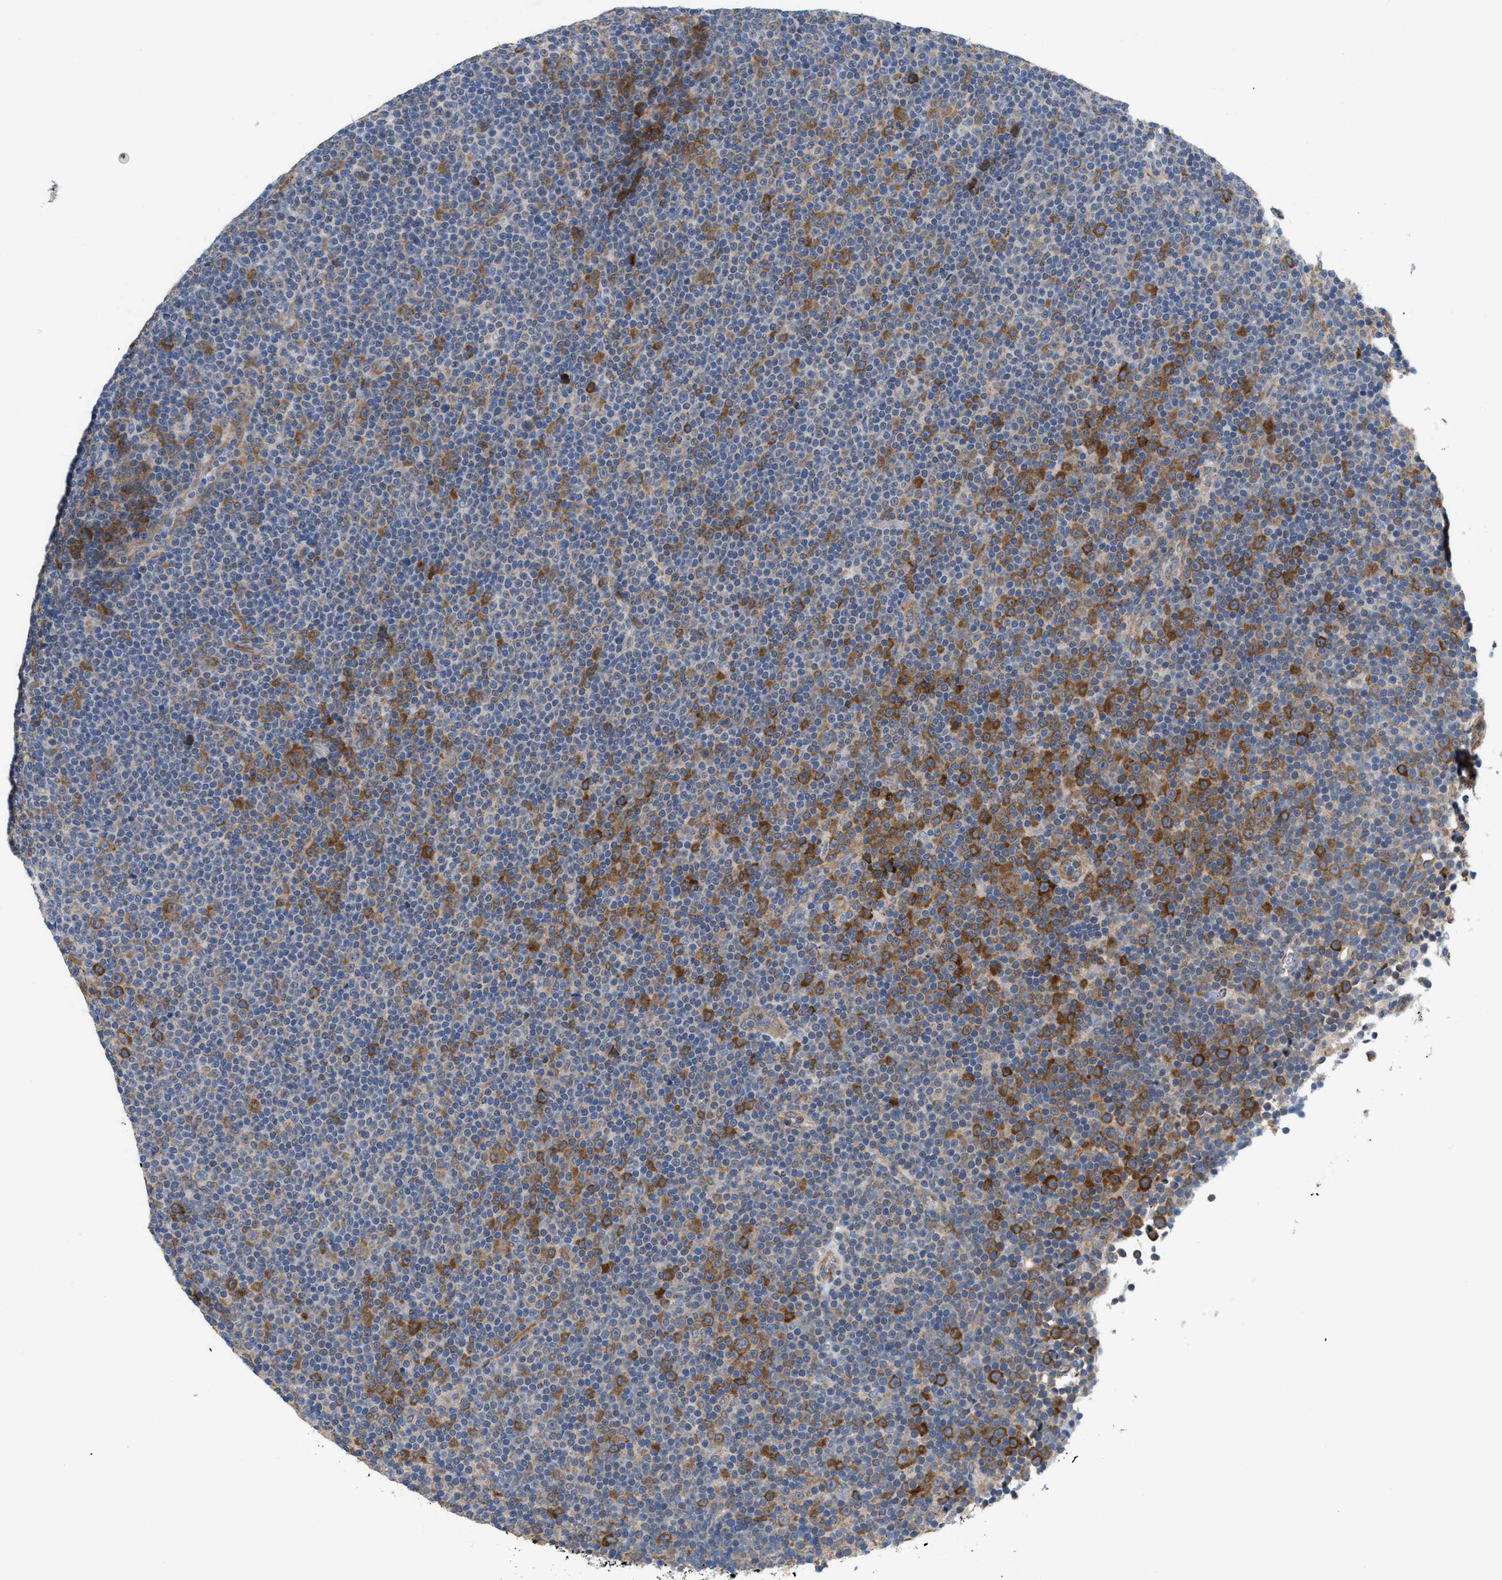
{"staining": {"intensity": "moderate", "quantity": "25%-75%", "location": "cytoplasmic/membranous"}, "tissue": "lymphoma", "cell_type": "Tumor cells", "image_type": "cancer", "snomed": [{"axis": "morphology", "description": "Malignant lymphoma, non-Hodgkin's type, Low grade"}, {"axis": "topography", "description": "Lymph node"}], "caption": "Human malignant lymphoma, non-Hodgkin's type (low-grade) stained for a protein (brown) exhibits moderate cytoplasmic/membranous positive positivity in about 25%-75% of tumor cells.", "gene": "UBAP2", "patient": {"sex": "female", "age": 67}}